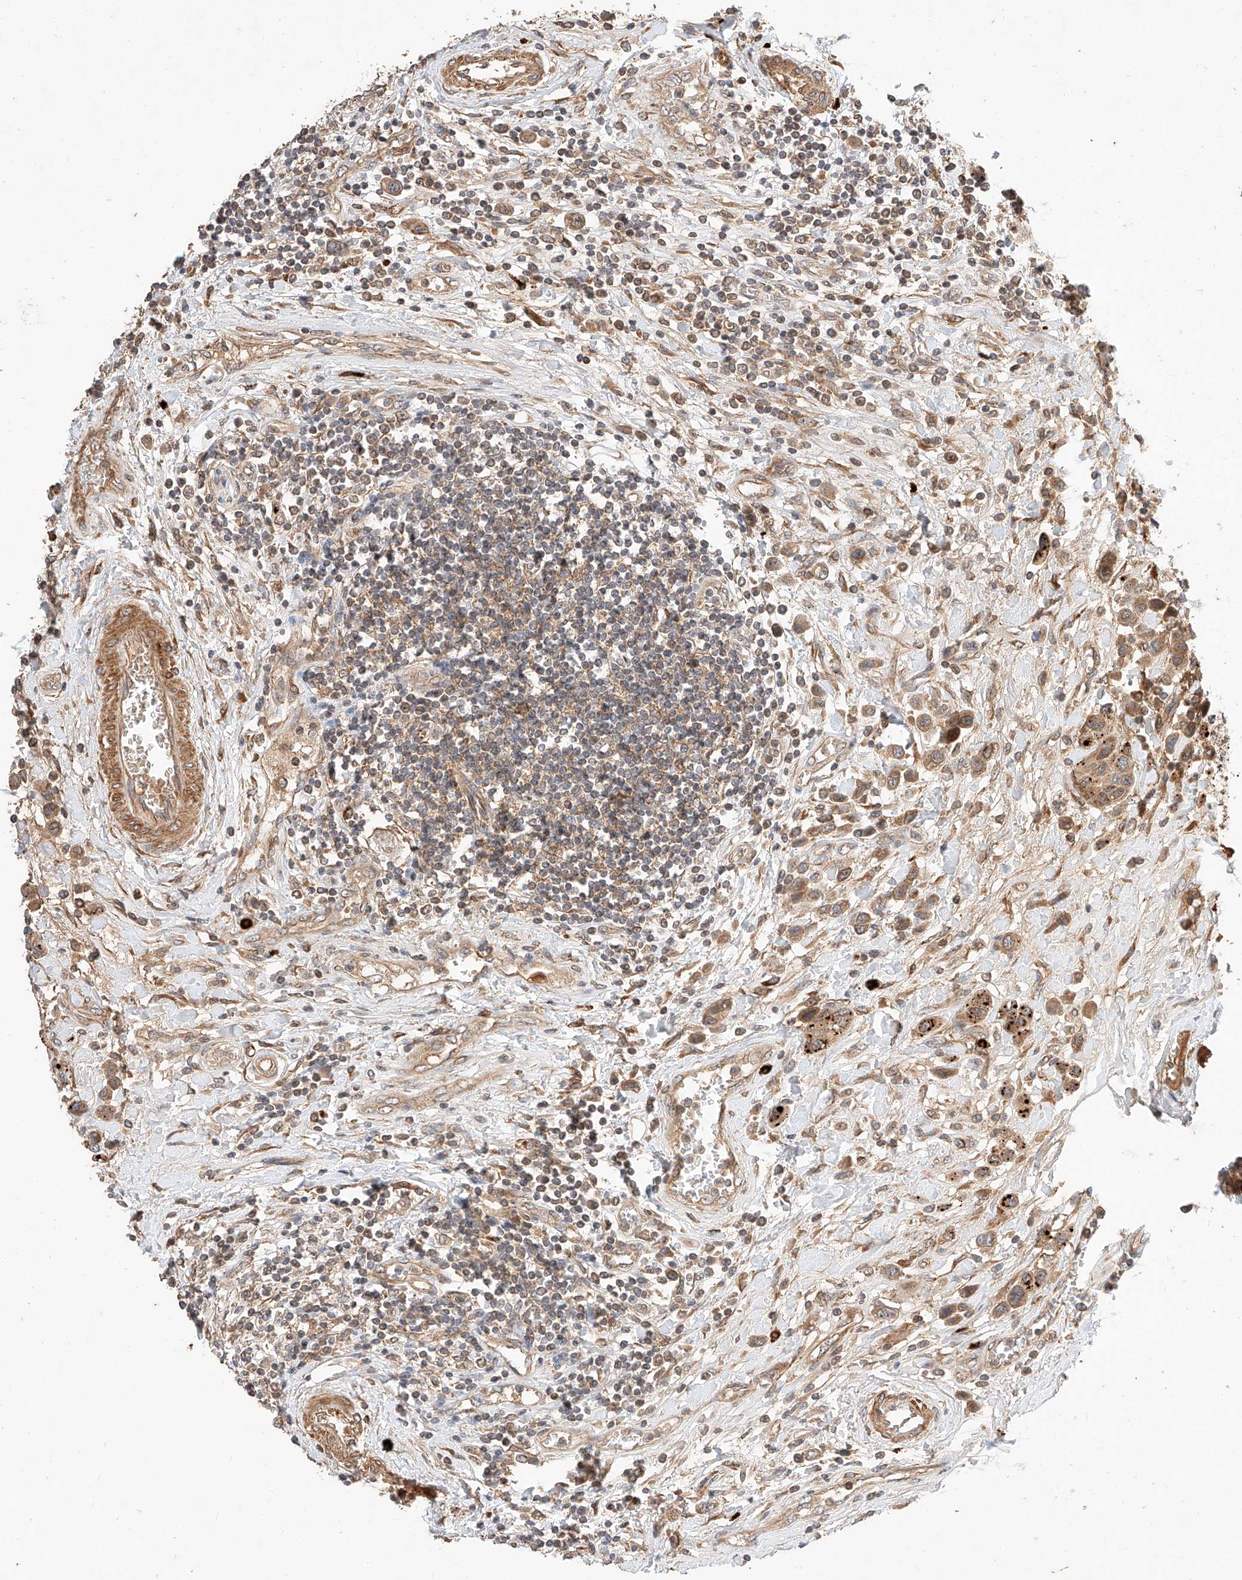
{"staining": {"intensity": "moderate", "quantity": ">75%", "location": "cytoplasmic/membranous"}, "tissue": "urothelial cancer", "cell_type": "Tumor cells", "image_type": "cancer", "snomed": [{"axis": "morphology", "description": "Urothelial carcinoma, High grade"}, {"axis": "topography", "description": "Urinary bladder"}], "caption": "Urothelial cancer tissue shows moderate cytoplasmic/membranous staining in about >75% of tumor cells, visualized by immunohistochemistry.", "gene": "RAB23", "patient": {"sex": "male", "age": 50}}